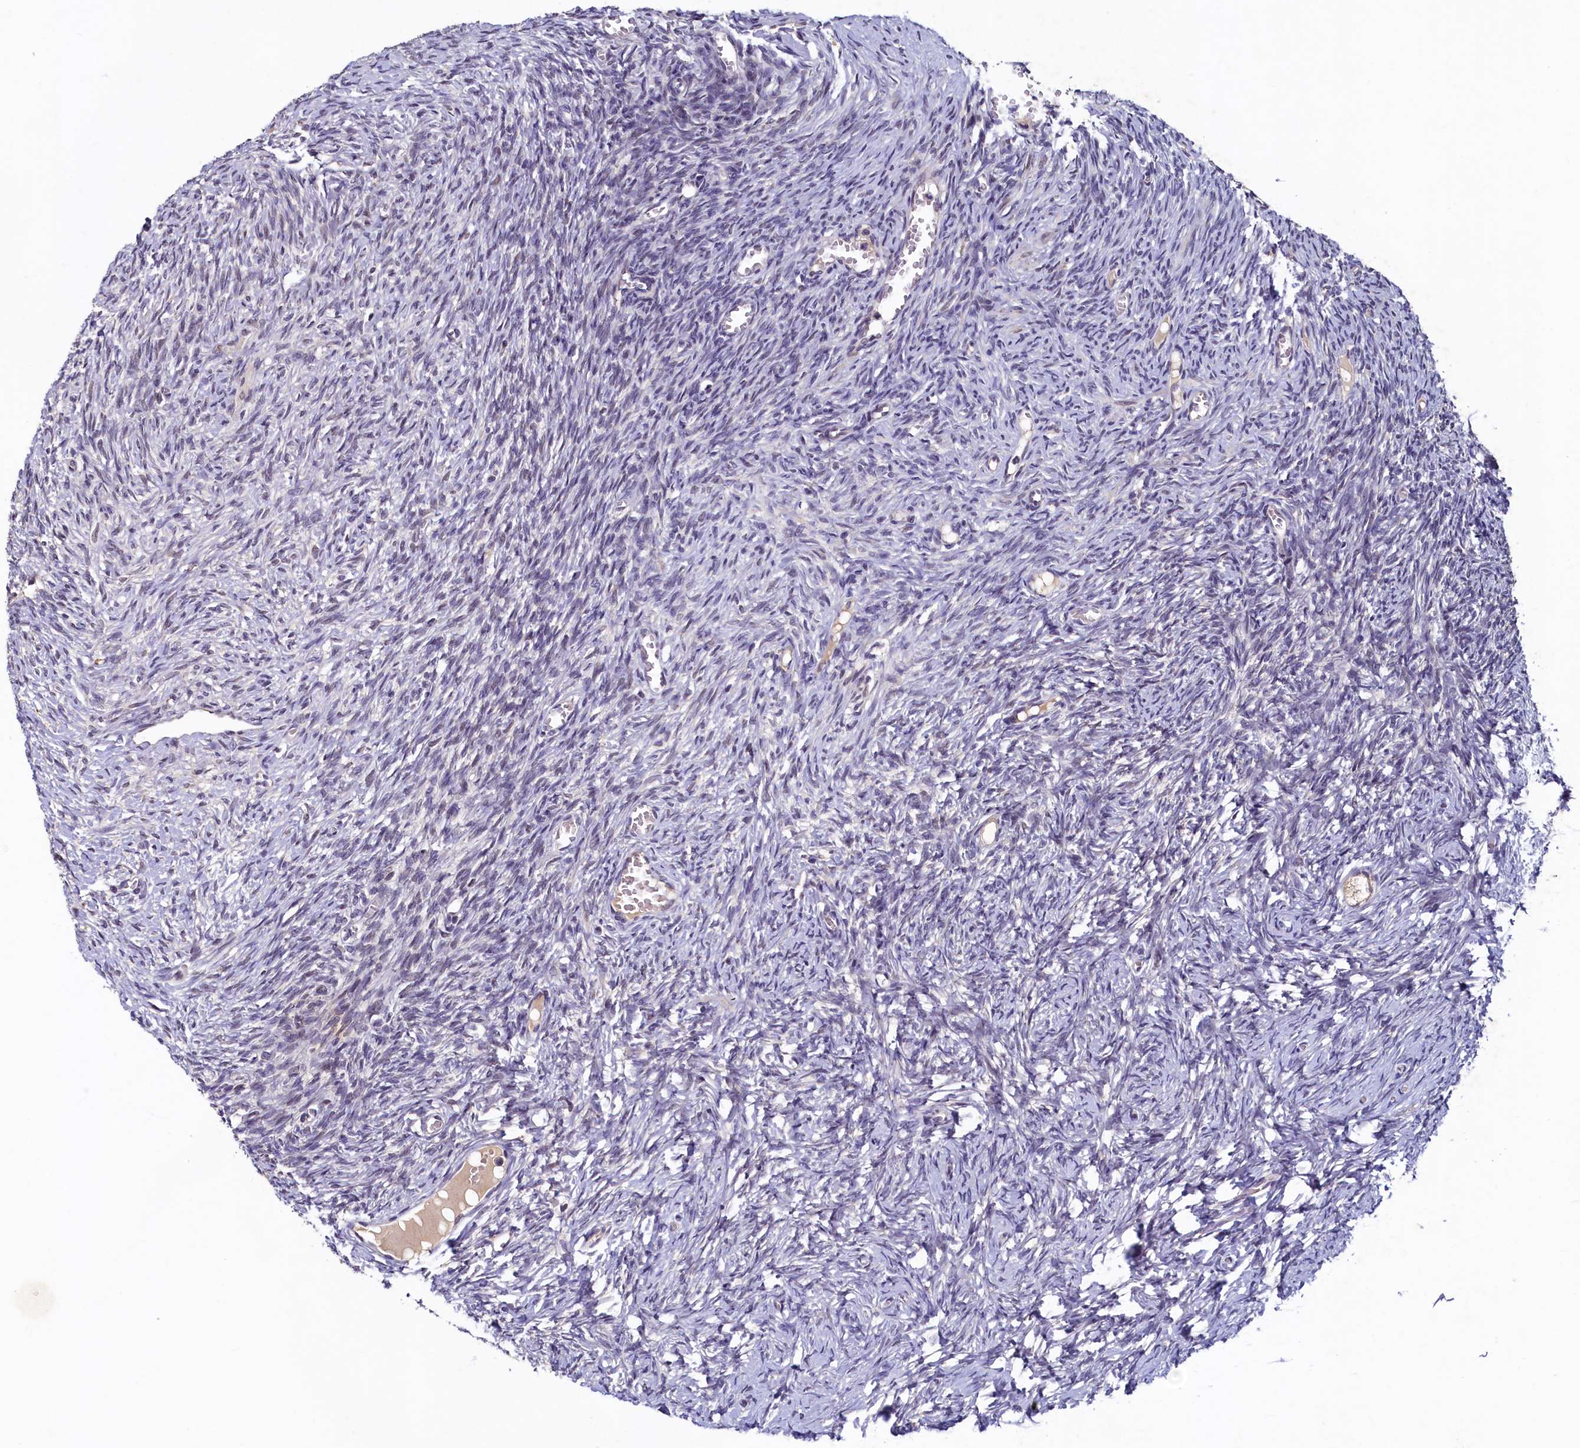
{"staining": {"intensity": "negative", "quantity": "none", "location": "none"}, "tissue": "ovary", "cell_type": "Follicle cells", "image_type": "normal", "snomed": [{"axis": "morphology", "description": "Normal tissue, NOS"}, {"axis": "topography", "description": "Ovary"}], "caption": "This is an immunohistochemistry (IHC) image of unremarkable ovary. There is no expression in follicle cells.", "gene": "LATS2", "patient": {"sex": "female", "age": 27}}